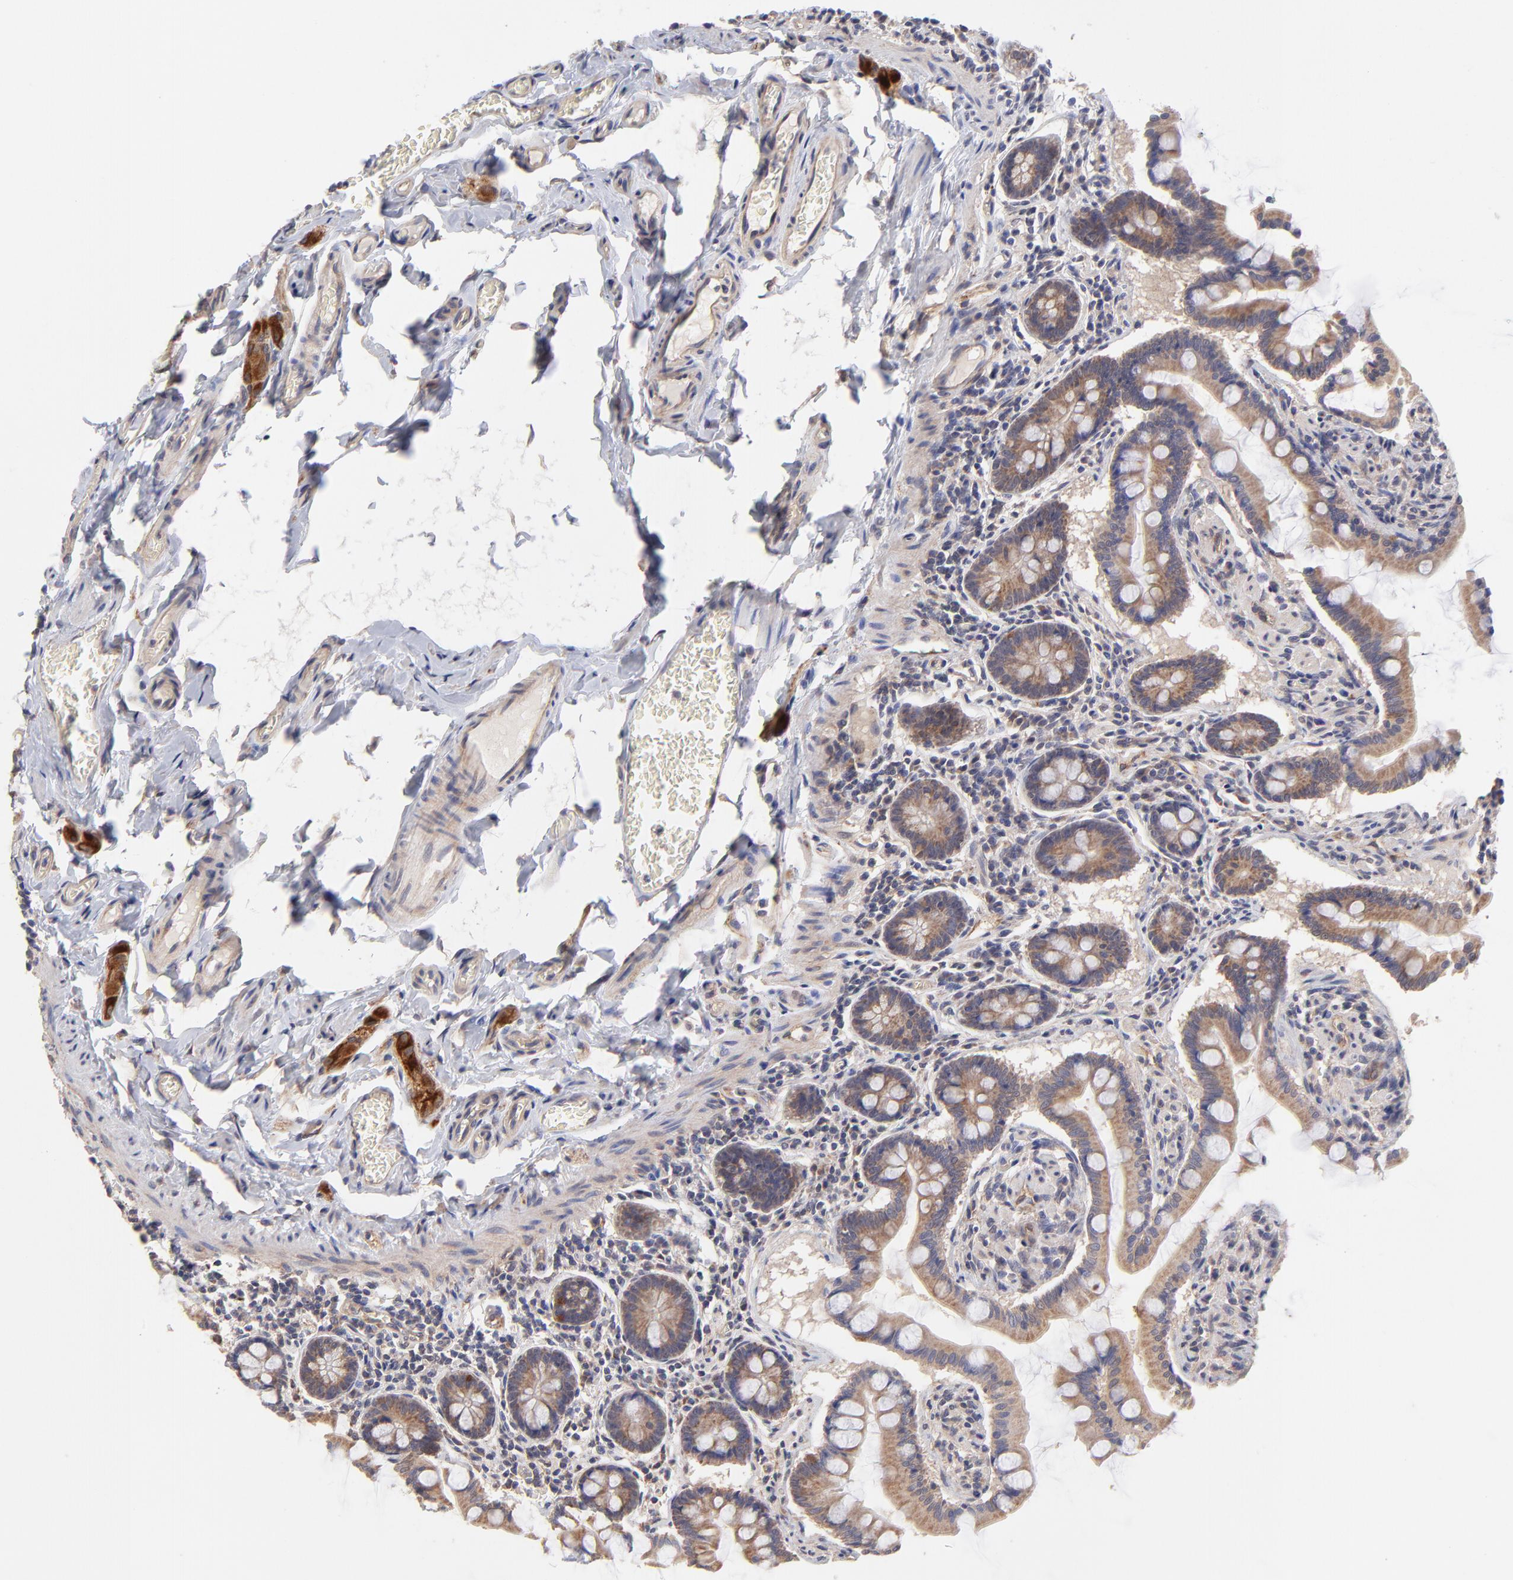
{"staining": {"intensity": "moderate", "quantity": ">75%", "location": "cytoplasmic/membranous"}, "tissue": "small intestine", "cell_type": "Glandular cells", "image_type": "normal", "snomed": [{"axis": "morphology", "description": "Normal tissue, NOS"}, {"axis": "topography", "description": "Small intestine"}], "caption": "DAB immunohistochemical staining of unremarkable human small intestine reveals moderate cytoplasmic/membranous protein expression in about >75% of glandular cells. The protein of interest is stained brown, and the nuclei are stained in blue (DAB IHC with brightfield microscopy, high magnification).", "gene": "UBE2H", "patient": {"sex": "male", "age": 41}}